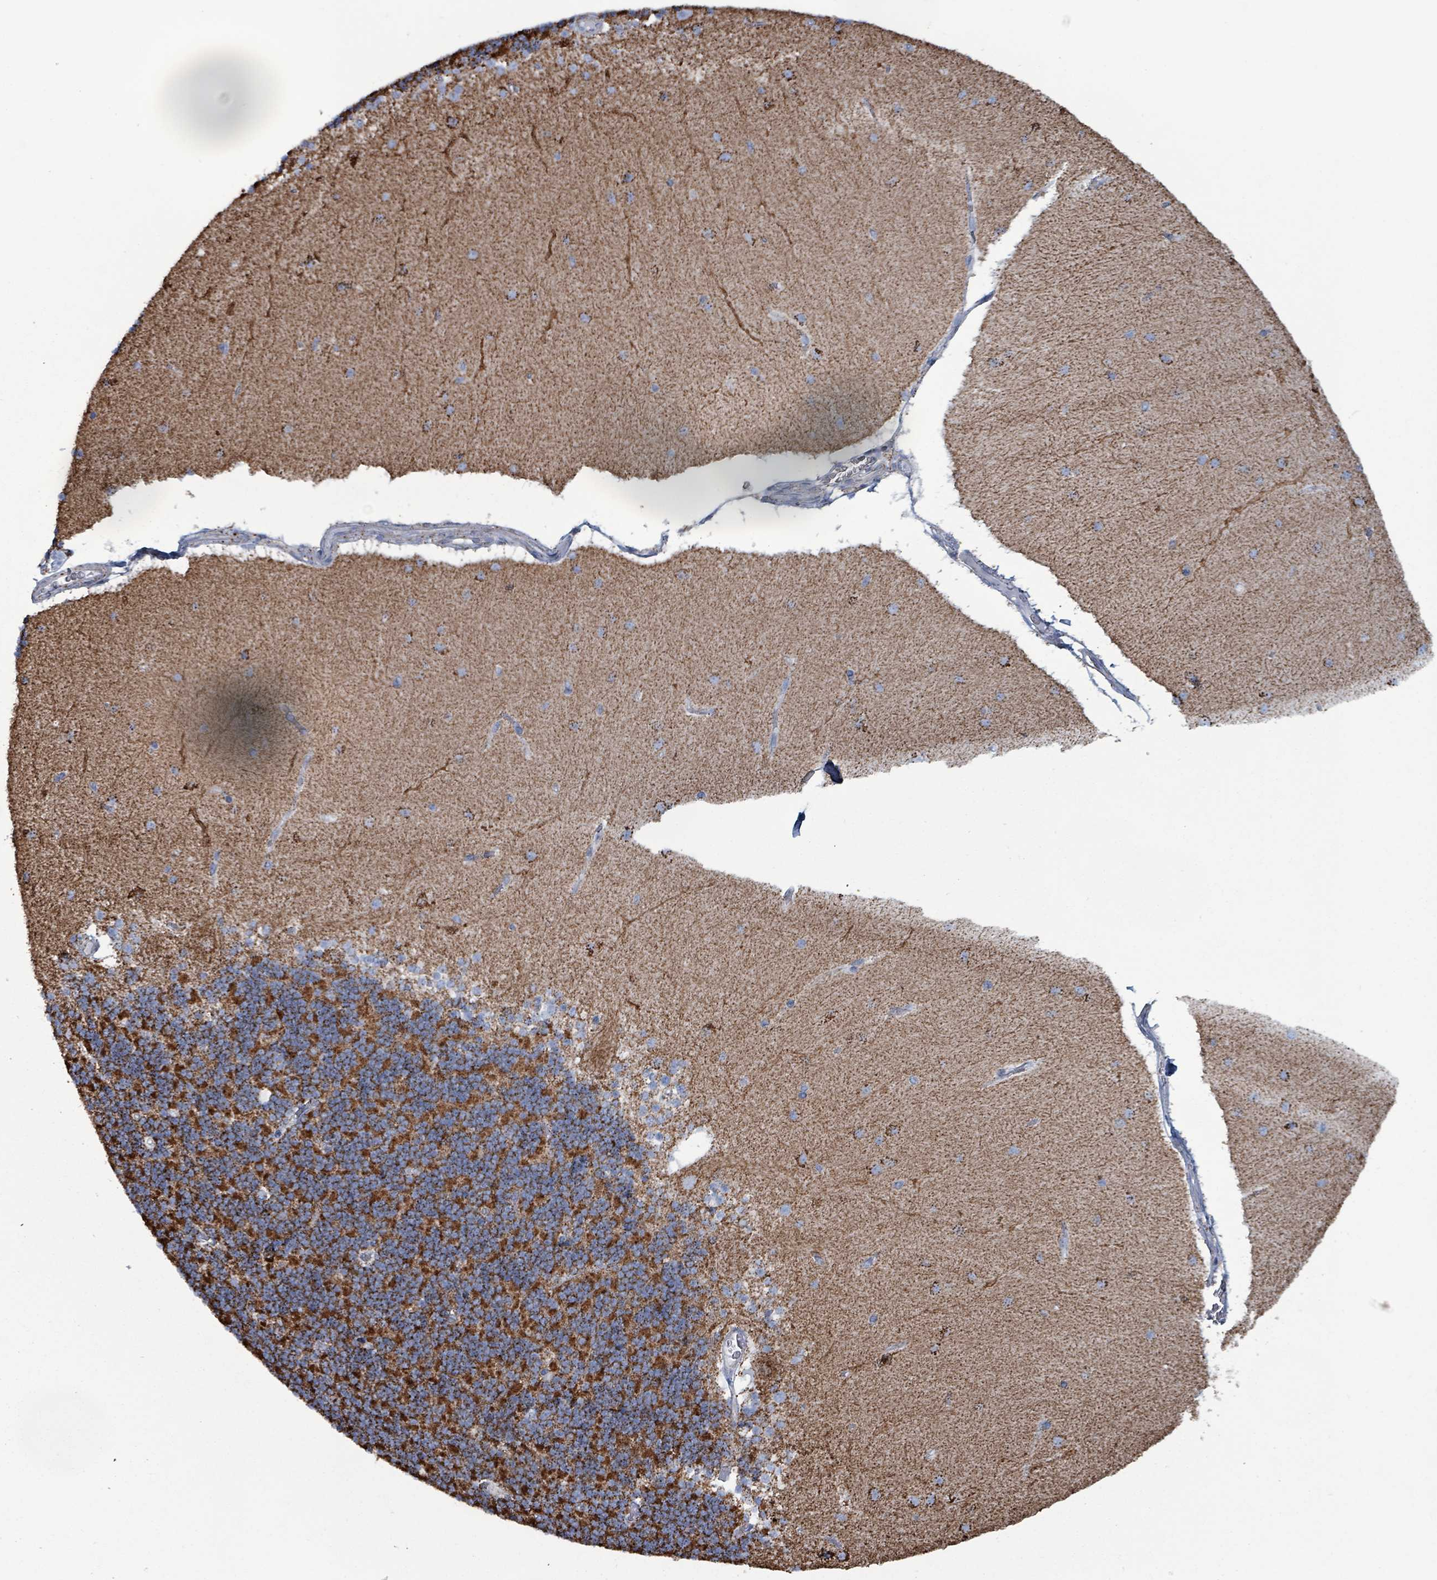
{"staining": {"intensity": "strong", "quantity": "25%-75%", "location": "cytoplasmic/membranous"}, "tissue": "cerebellum", "cell_type": "Cells in granular layer", "image_type": "normal", "snomed": [{"axis": "morphology", "description": "Normal tissue, NOS"}, {"axis": "topography", "description": "Cerebellum"}], "caption": "Brown immunohistochemical staining in normal cerebellum displays strong cytoplasmic/membranous expression in about 25%-75% of cells in granular layer.", "gene": "IDH3B", "patient": {"sex": "female", "age": 54}}